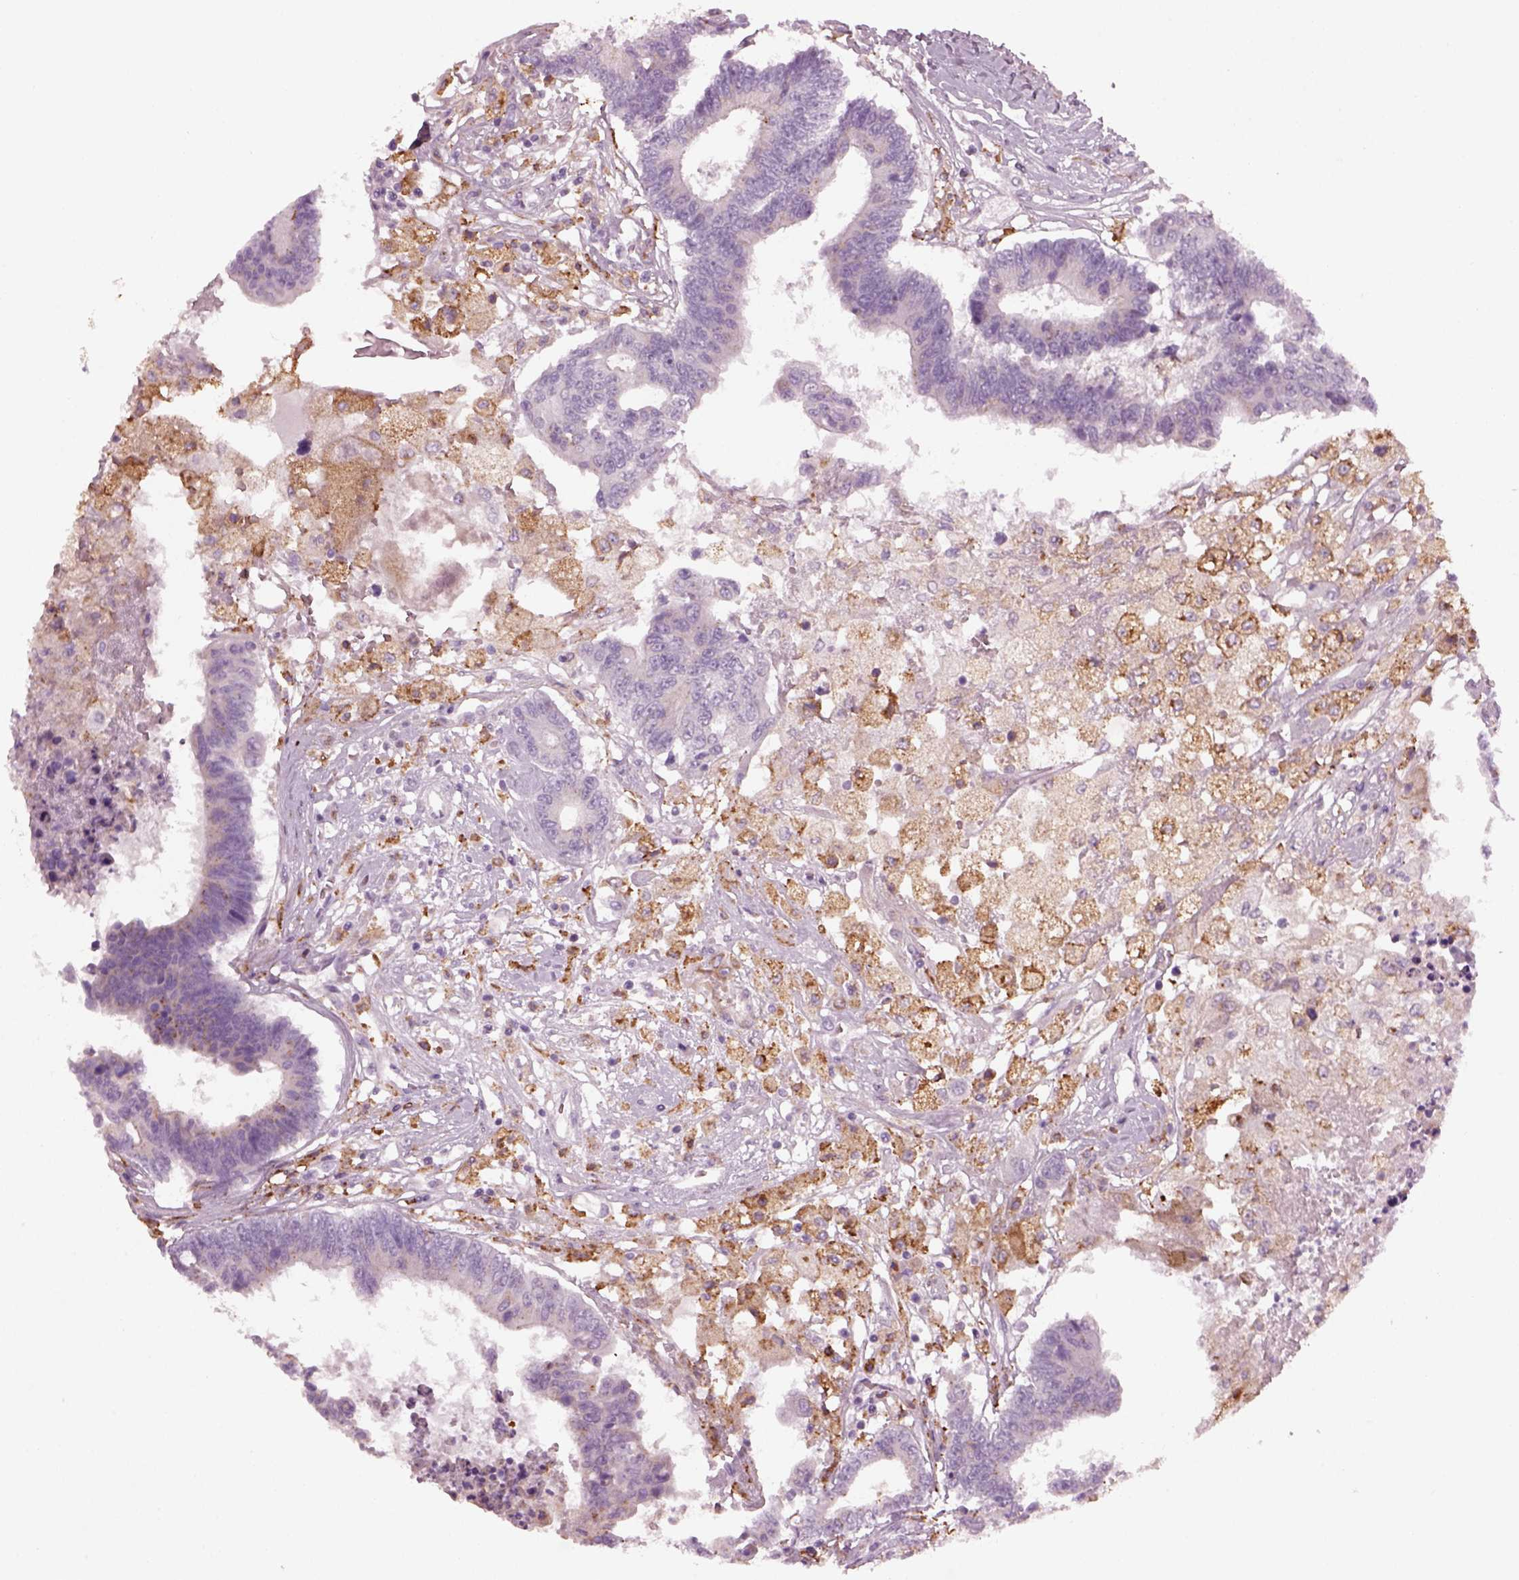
{"staining": {"intensity": "negative", "quantity": "none", "location": "none"}, "tissue": "colorectal cancer", "cell_type": "Tumor cells", "image_type": "cancer", "snomed": [{"axis": "morphology", "description": "Adenocarcinoma, NOS"}, {"axis": "topography", "description": "Colon"}], "caption": "Protein analysis of colorectal cancer exhibits no significant positivity in tumor cells.", "gene": "TMEM231", "patient": {"sex": "female", "age": 48}}